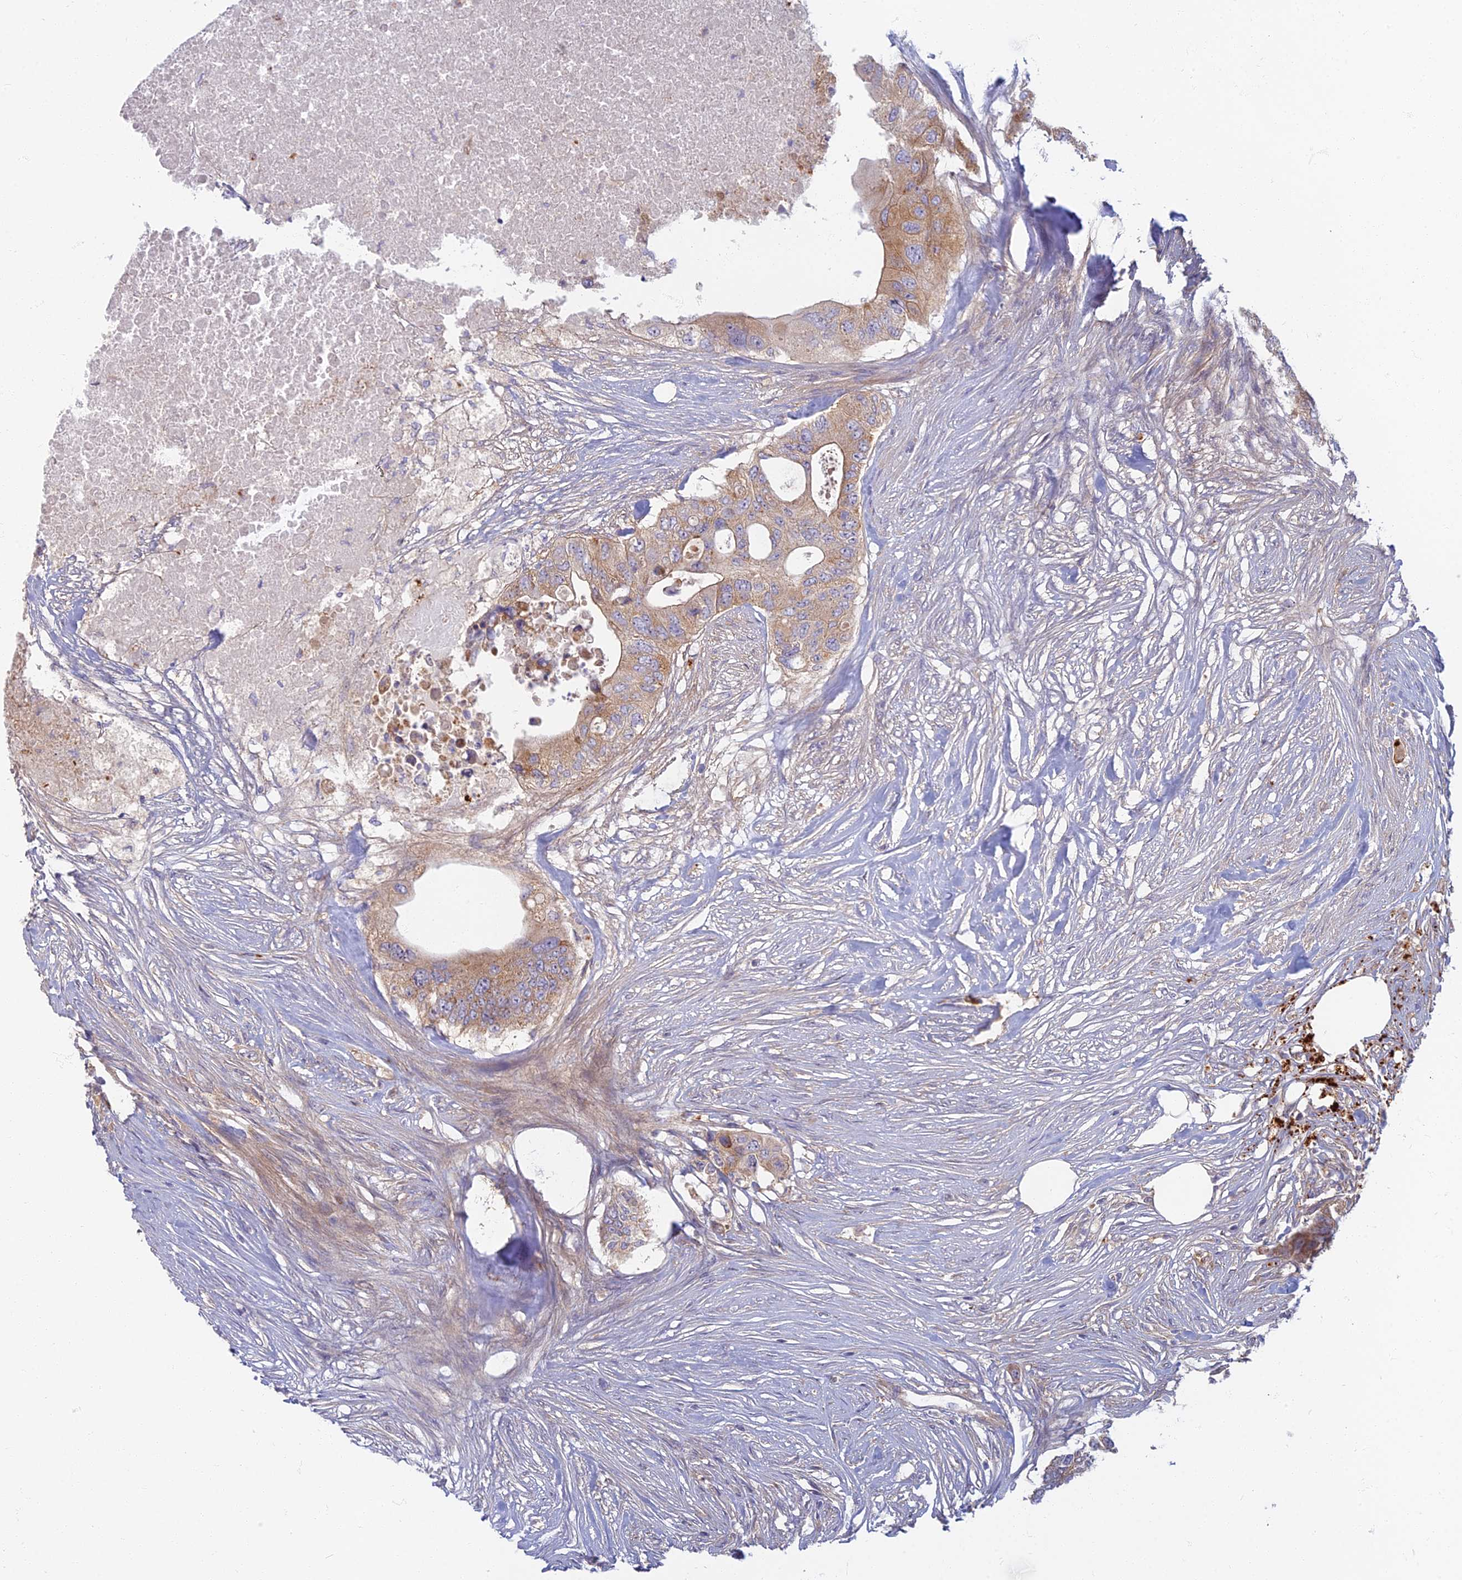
{"staining": {"intensity": "moderate", "quantity": ">75%", "location": "cytoplasmic/membranous"}, "tissue": "colorectal cancer", "cell_type": "Tumor cells", "image_type": "cancer", "snomed": [{"axis": "morphology", "description": "Adenocarcinoma, NOS"}, {"axis": "topography", "description": "Colon"}], "caption": "Adenocarcinoma (colorectal) stained with IHC demonstrates moderate cytoplasmic/membranous staining in approximately >75% of tumor cells.", "gene": "PROX2", "patient": {"sex": "male", "age": 71}}